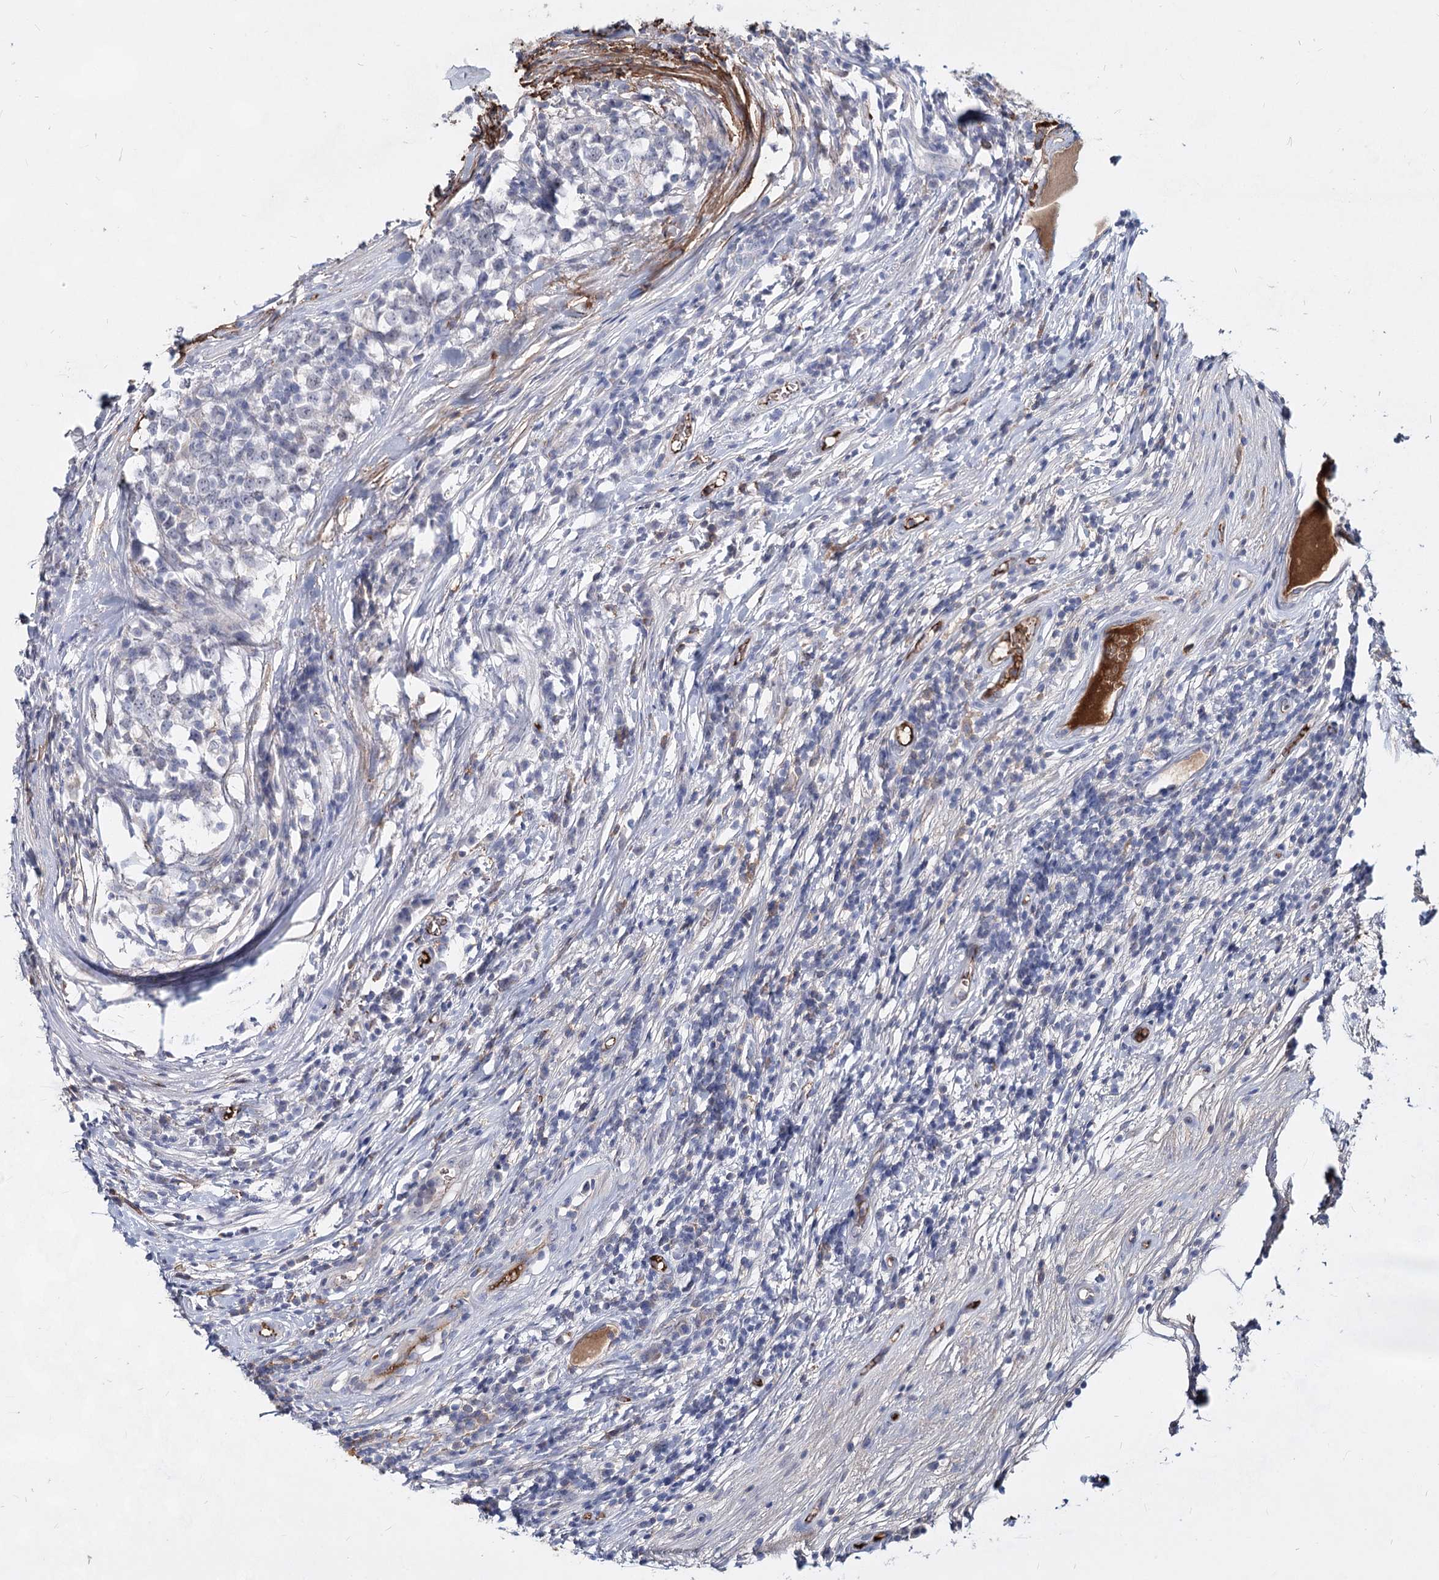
{"staining": {"intensity": "negative", "quantity": "none", "location": "none"}, "tissue": "testis cancer", "cell_type": "Tumor cells", "image_type": "cancer", "snomed": [{"axis": "morphology", "description": "Seminoma, NOS"}, {"axis": "topography", "description": "Testis"}], "caption": "High power microscopy histopathology image of an immunohistochemistry (IHC) image of testis cancer (seminoma), revealing no significant positivity in tumor cells.", "gene": "TASOR2", "patient": {"sex": "male", "age": 65}}